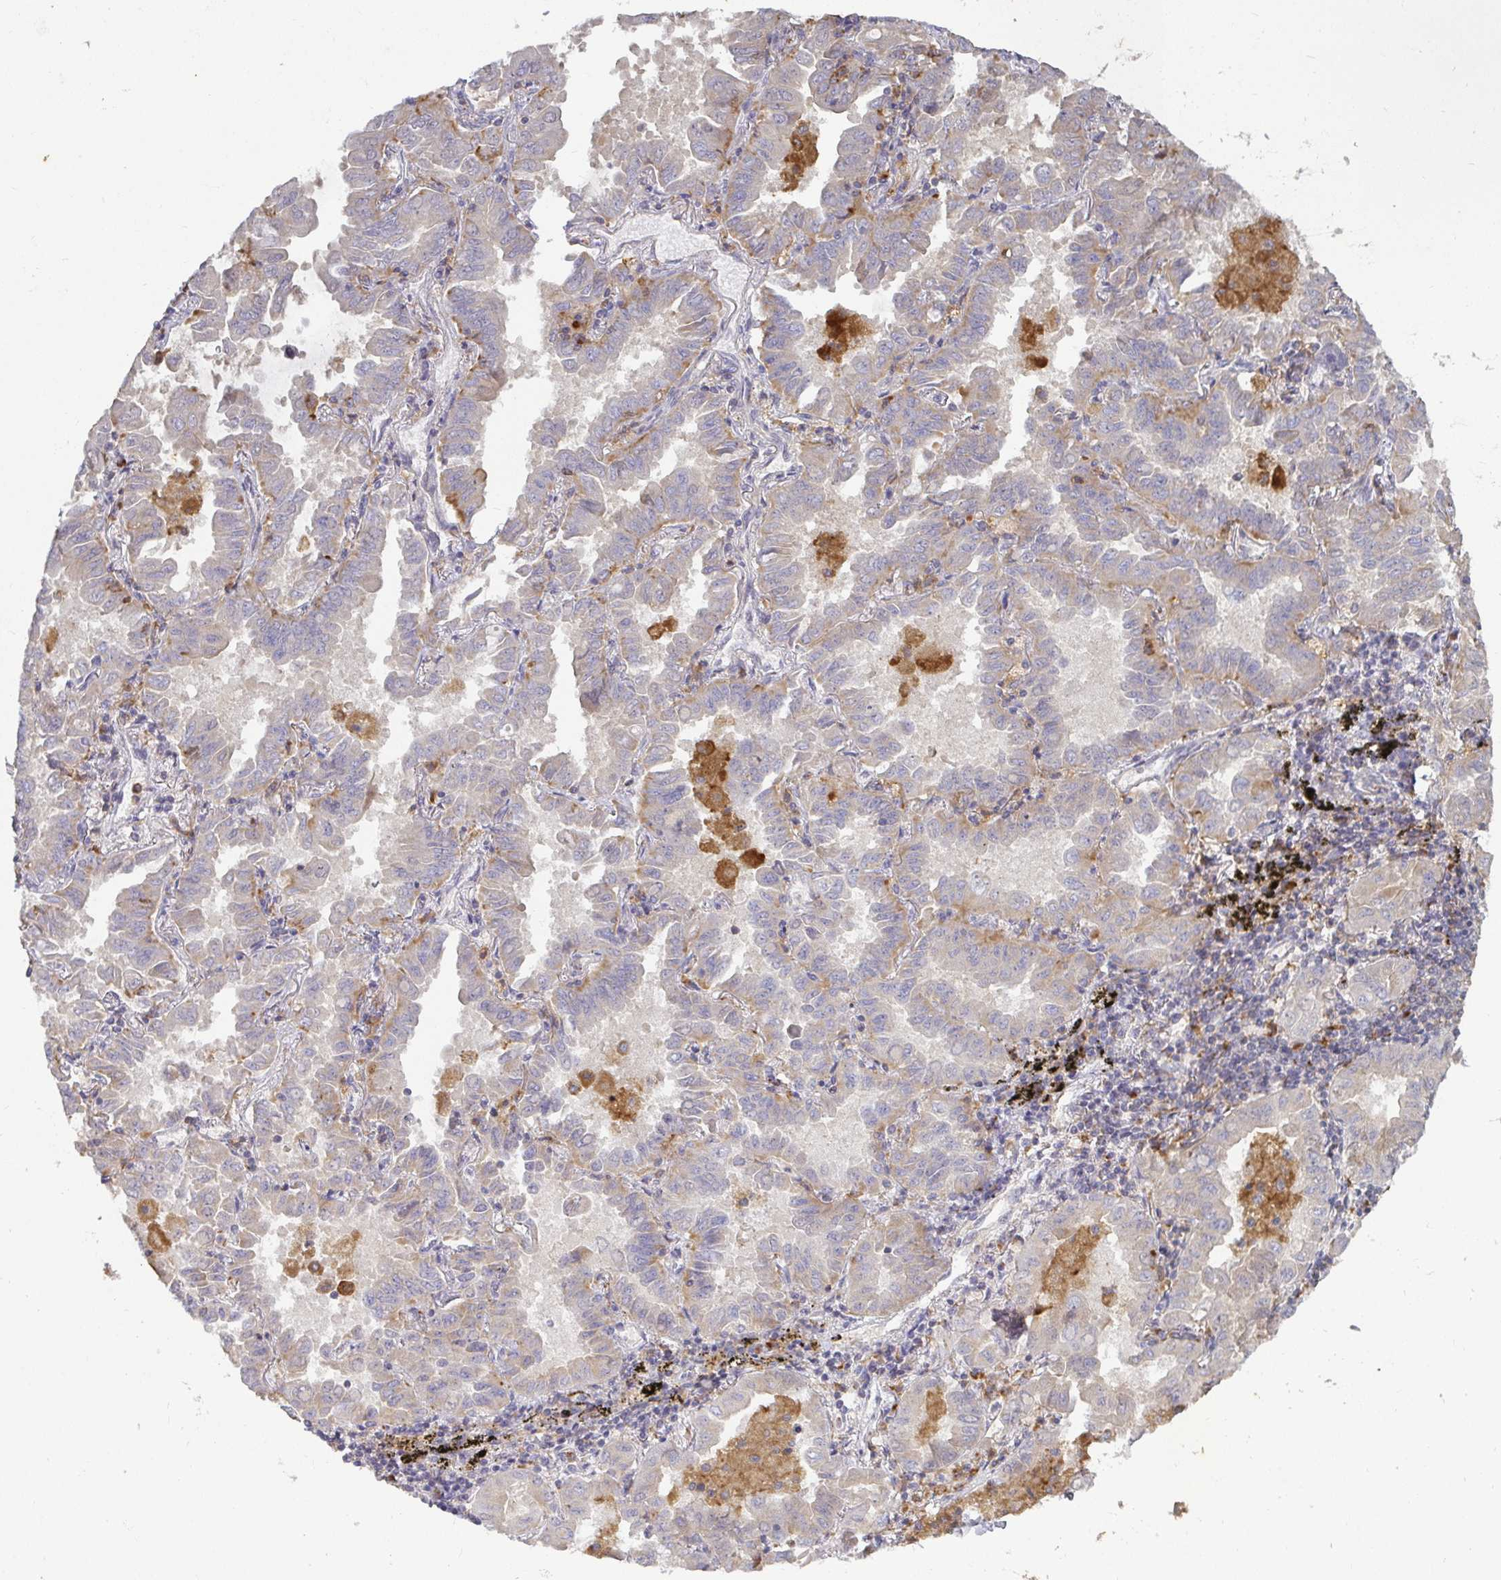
{"staining": {"intensity": "negative", "quantity": "none", "location": "none"}, "tissue": "lung cancer", "cell_type": "Tumor cells", "image_type": "cancer", "snomed": [{"axis": "morphology", "description": "Adenocarcinoma, NOS"}, {"axis": "topography", "description": "Lung"}], "caption": "High power microscopy histopathology image of an IHC micrograph of lung cancer, revealing no significant staining in tumor cells.", "gene": "CDH18", "patient": {"sex": "male", "age": 64}}